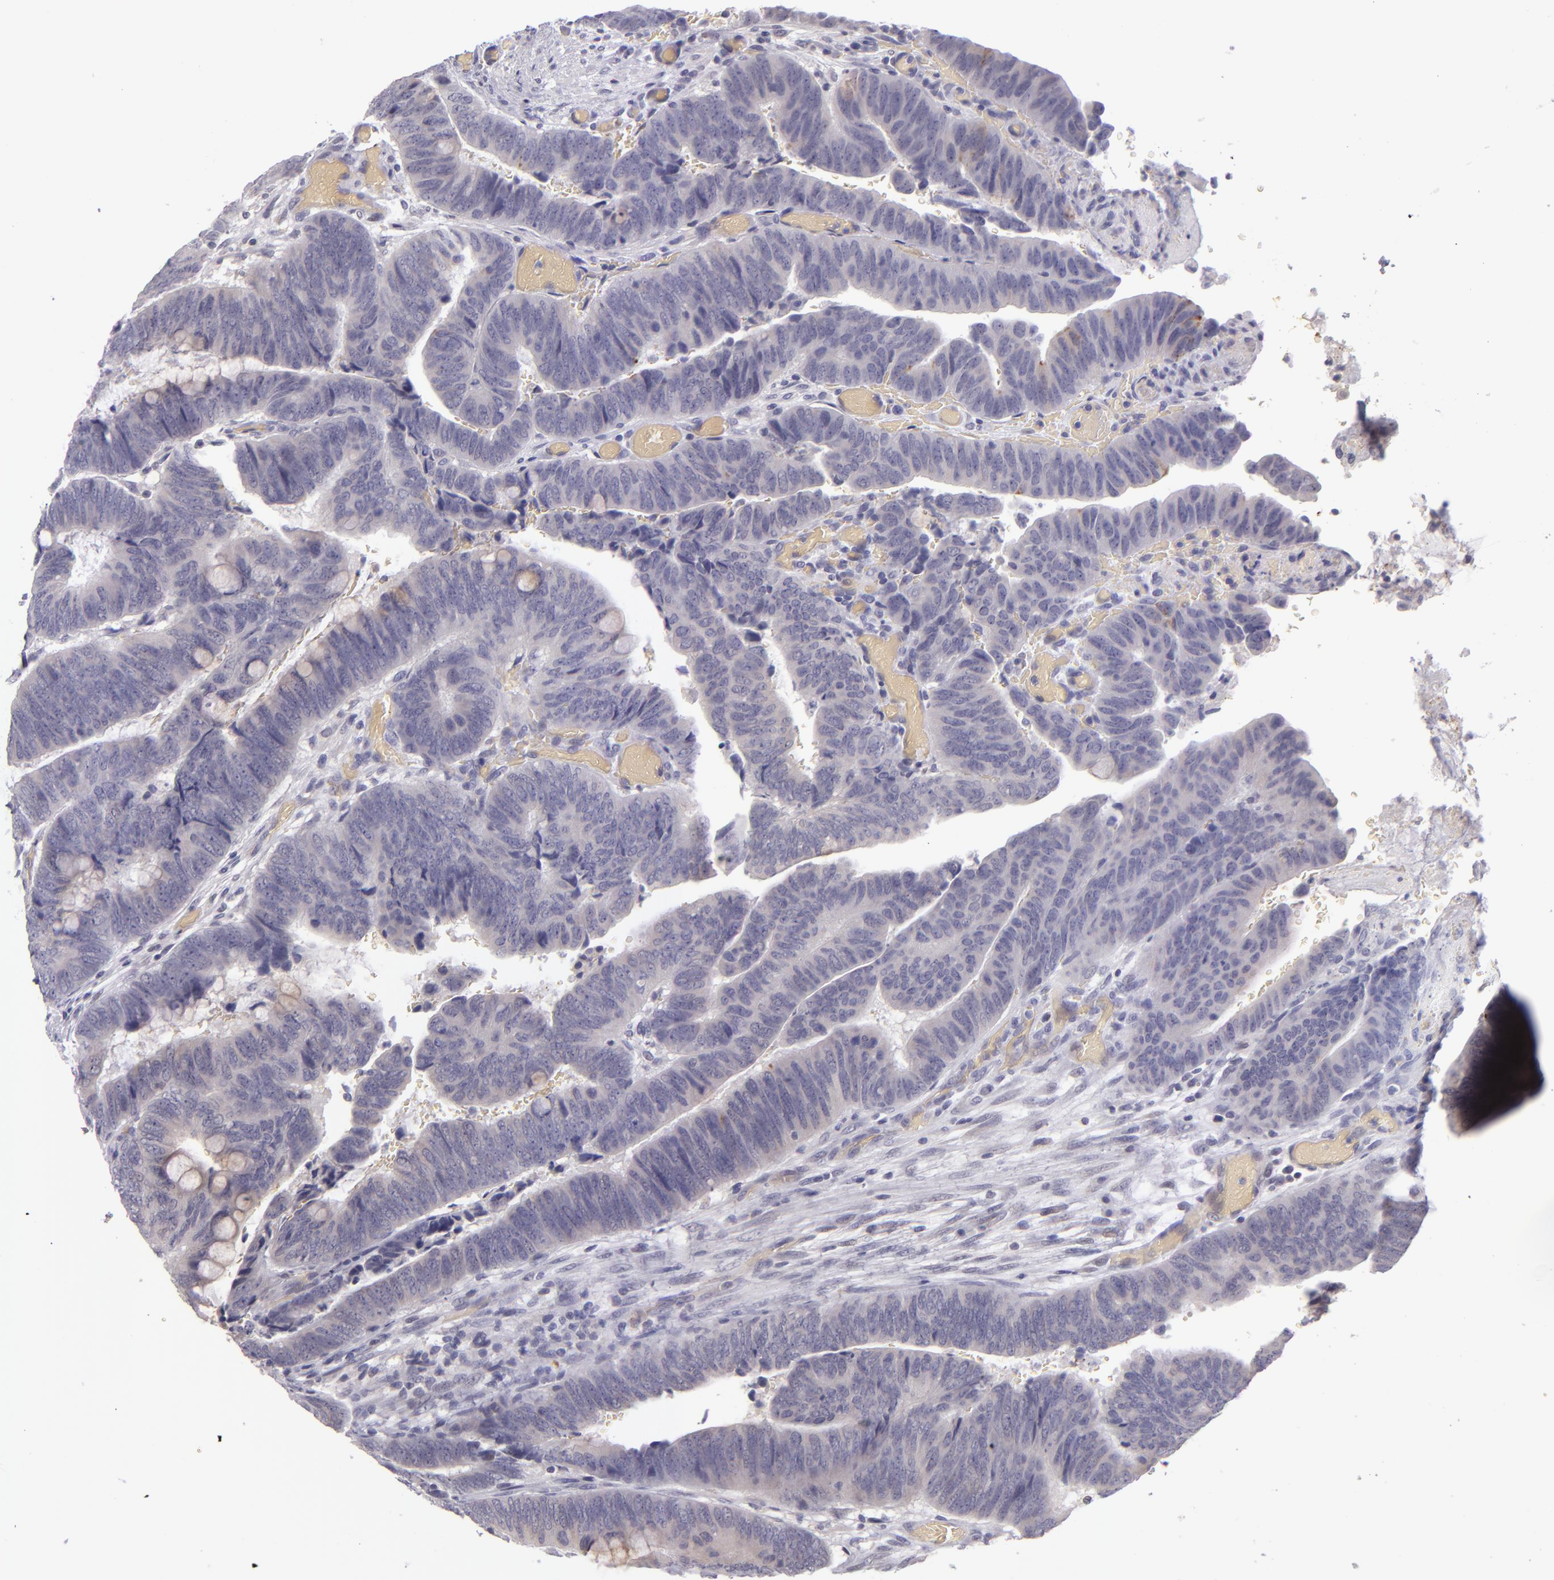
{"staining": {"intensity": "negative", "quantity": "none", "location": "none"}, "tissue": "colorectal cancer", "cell_type": "Tumor cells", "image_type": "cancer", "snomed": [{"axis": "morphology", "description": "Normal tissue, NOS"}, {"axis": "morphology", "description": "Adenocarcinoma, NOS"}, {"axis": "topography", "description": "Rectum"}], "caption": "There is no significant staining in tumor cells of colorectal cancer (adenocarcinoma). Brightfield microscopy of immunohistochemistry (IHC) stained with DAB (brown) and hematoxylin (blue), captured at high magnification.", "gene": "SNCB", "patient": {"sex": "male", "age": 92}}